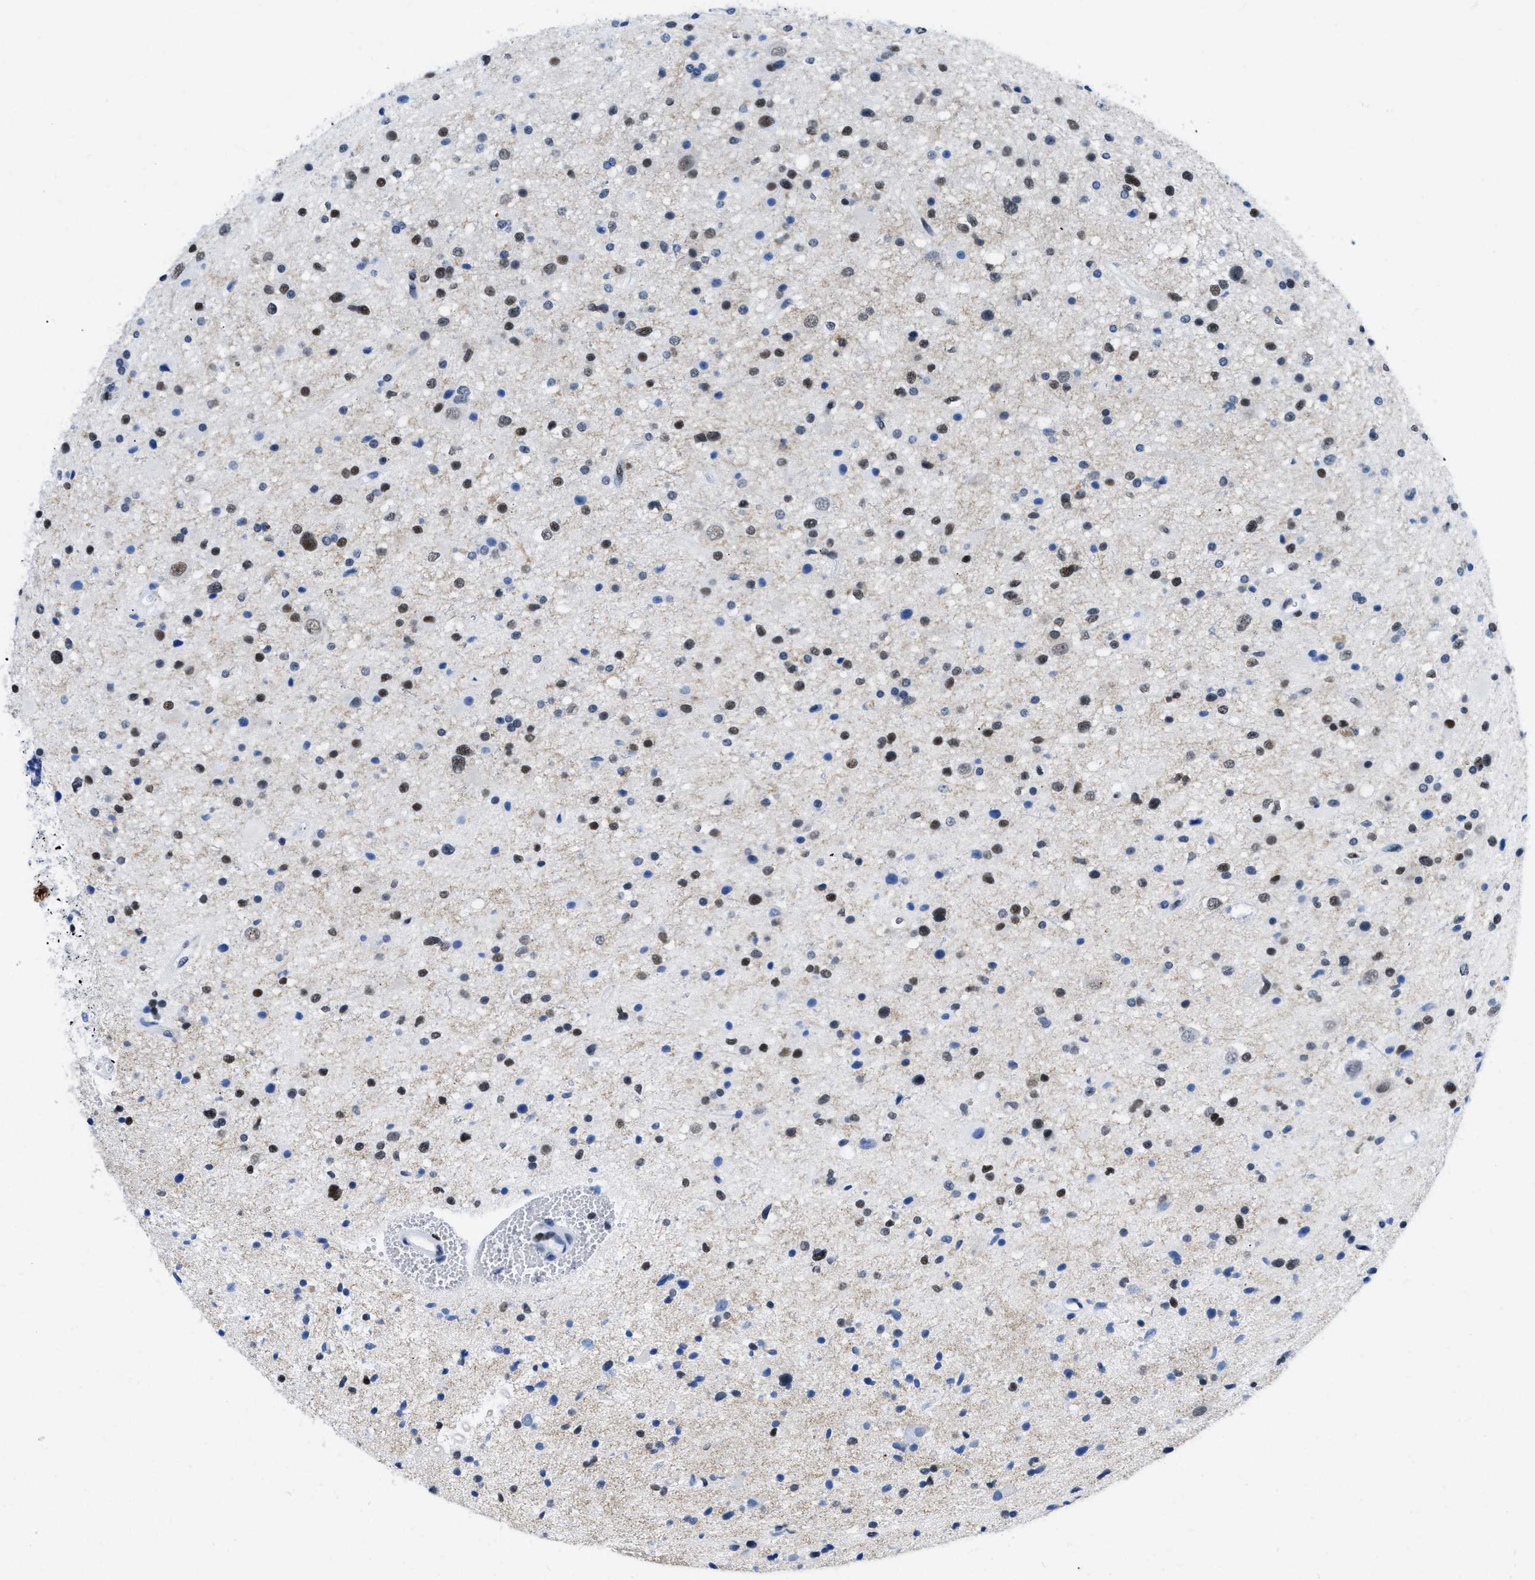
{"staining": {"intensity": "moderate", "quantity": "25%-75%", "location": "nuclear"}, "tissue": "glioma", "cell_type": "Tumor cells", "image_type": "cancer", "snomed": [{"axis": "morphology", "description": "Glioma, malignant, High grade"}, {"axis": "topography", "description": "Brain"}], "caption": "Approximately 25%-75% of tumor cells in high-grade glioma (malignant) reveal moderate nuclear protein expression as visualized by brown immunohistochemical staining.", "gene": "CTBP1", "patient": {"sex": "male", "age": 33}}